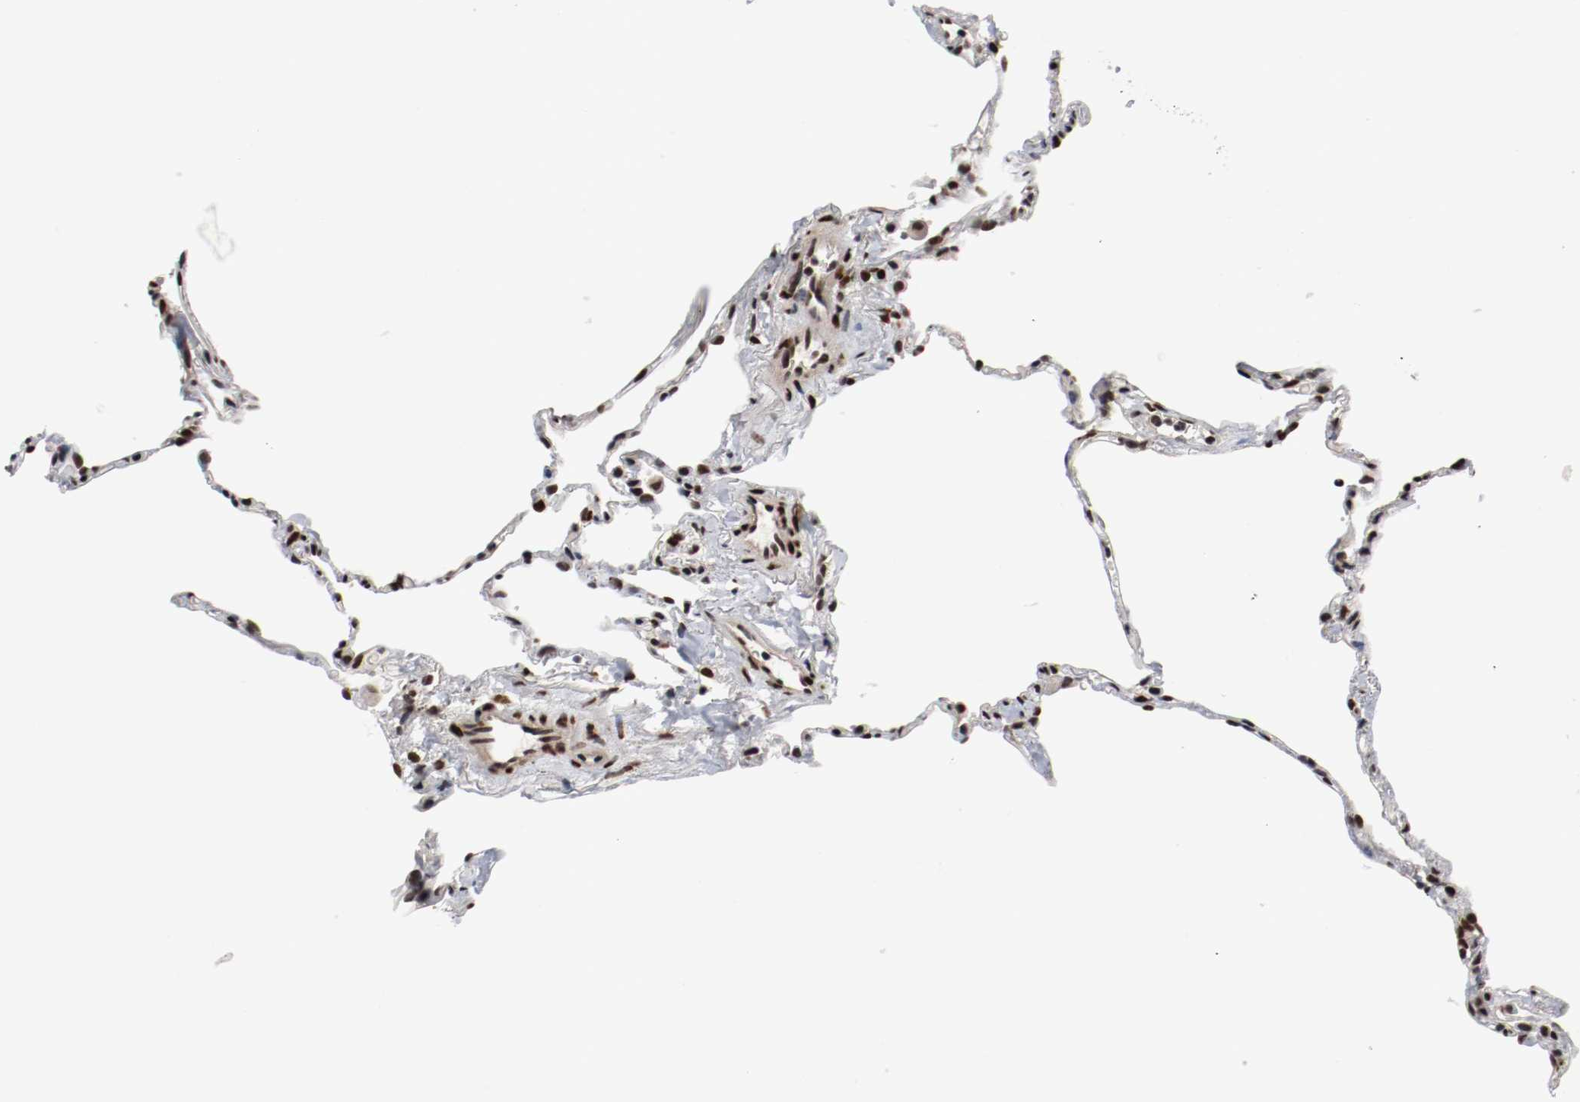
{"staining": {"intensity": "strong", "quantity": ">75%", "location": "nuclear"}, "tissue": "lung", "cell_type": "Alveolar cells", "image_type": "normal", "snomed": [{"axis": "morphology", "description": "Normal tissue, NOS"}, {"axis": "topography", "description": "Lung"}], "caption": "Protein expression analysis of unremarkable lung reveals strong nuclear positivity in approximately >75% of alveolar cells. The staining is performed using DAB (3,3'-diaminobenzidine) brown chromogen to label protein expression. The nuclei are counter-stained blue using hematoxylin.", "gene": "MEF2D", "patient": {"sex": "male", "age": 59}}